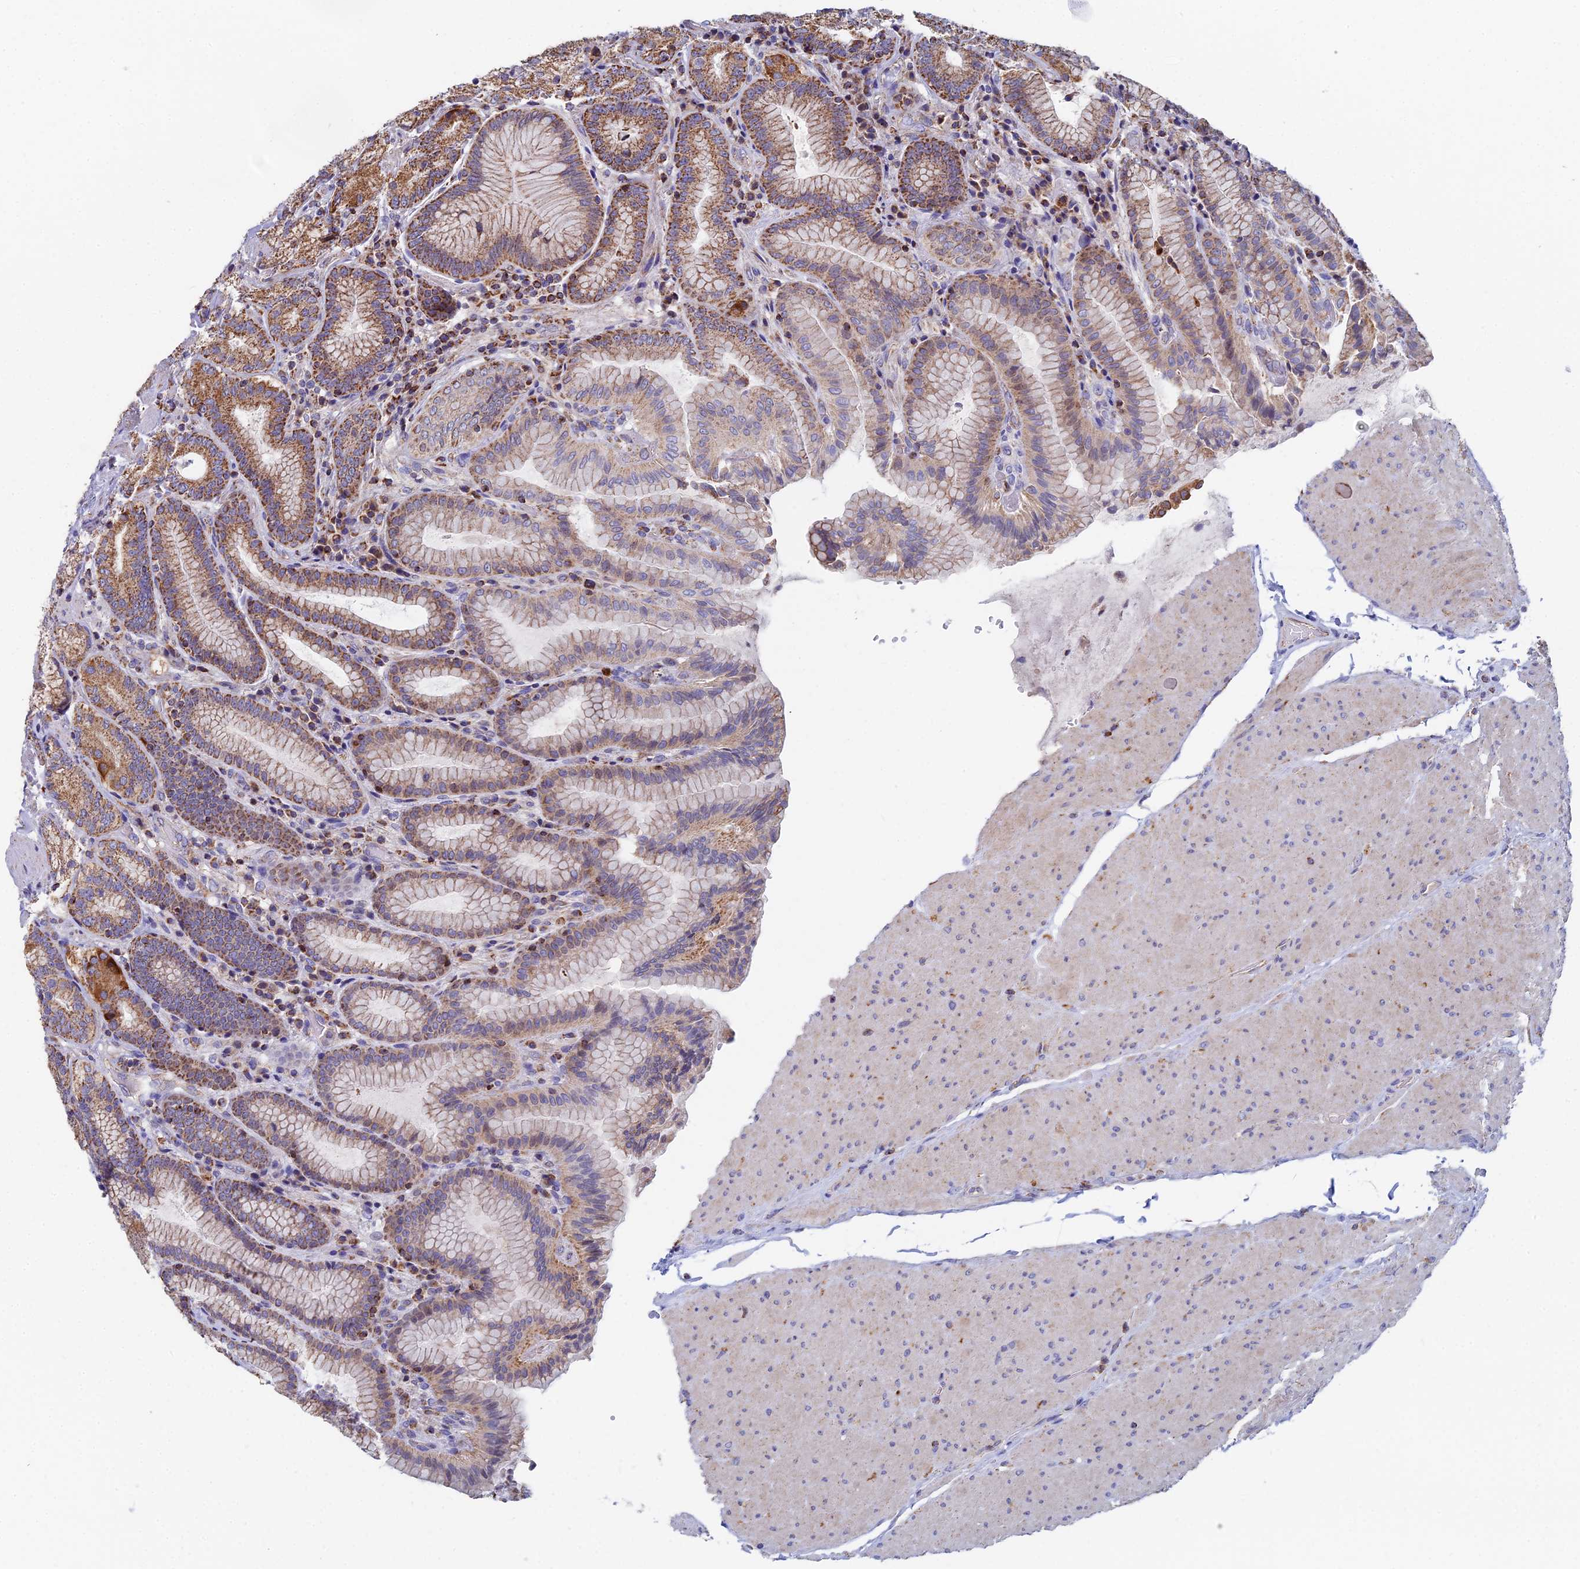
{"staining": {"intensity": "moderate", "quantity": ">75%", "location": "cytoplasmic/membranous"}, "tissue": "stomach", "cell_type": "Glandular cells", "image_type": "normal", "snomed": [{"axis": "morphology", "description": "Normal tissue, NOS"}, {"axis": "topography", "description": "Stomach, upper"}, {"axis": "topography", "description": "Stomach, lower"}], "caption": "This is a micrograph of immunohistochemistry staining of normal stomach, which shows moderate positivity in the cytoplasmic/membranous of glandular cells.", "gene": "SPOCK2", "patient": {"sex": "female", "age": 76}}